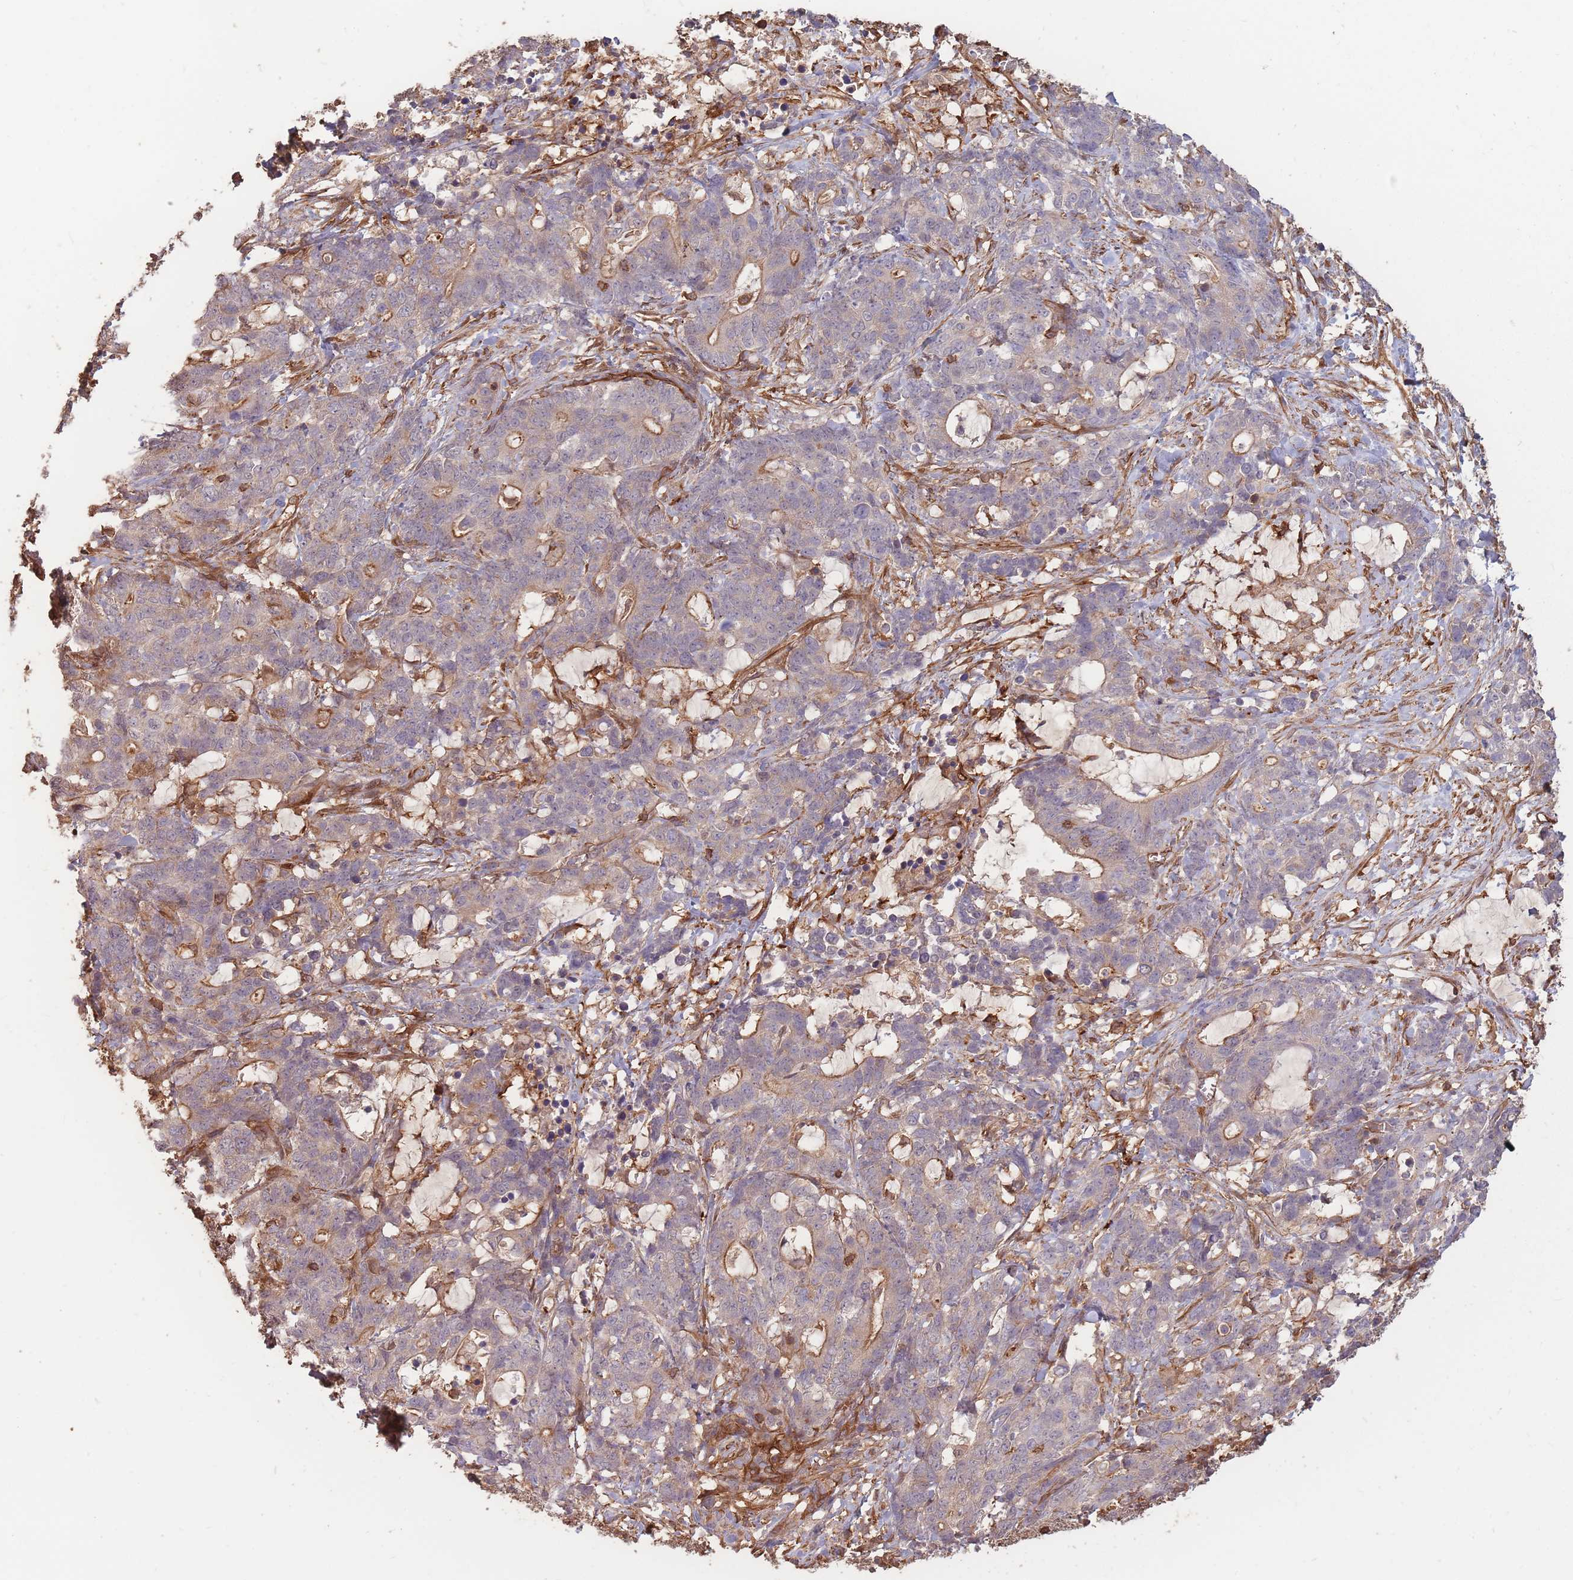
{"staining": {"intensity": "moderate", "quantity": "<25%", "location": "cytoplasmic/membranous"}, "tissue": "stomach cancer", "cell_type": "Tumor cells", "image_type": "cancer", "snomed": [{"axis": "morphology", "description": "Normal tissue, NOS"}, {"axis": "morphology", "description": "Adenocarcinoma, NOS"}, {"axis": "topography", "description": "Stomach"}], "caption": "Immunohistochemical staining of human stomach cancer (adenocarcinoma) demonstrates low levels of moderate cytoplasmic/membranous expression in approximately <25% of tumor cells.", "gene": "PLS3", "patient": {"sex": "female", "age": 64}}